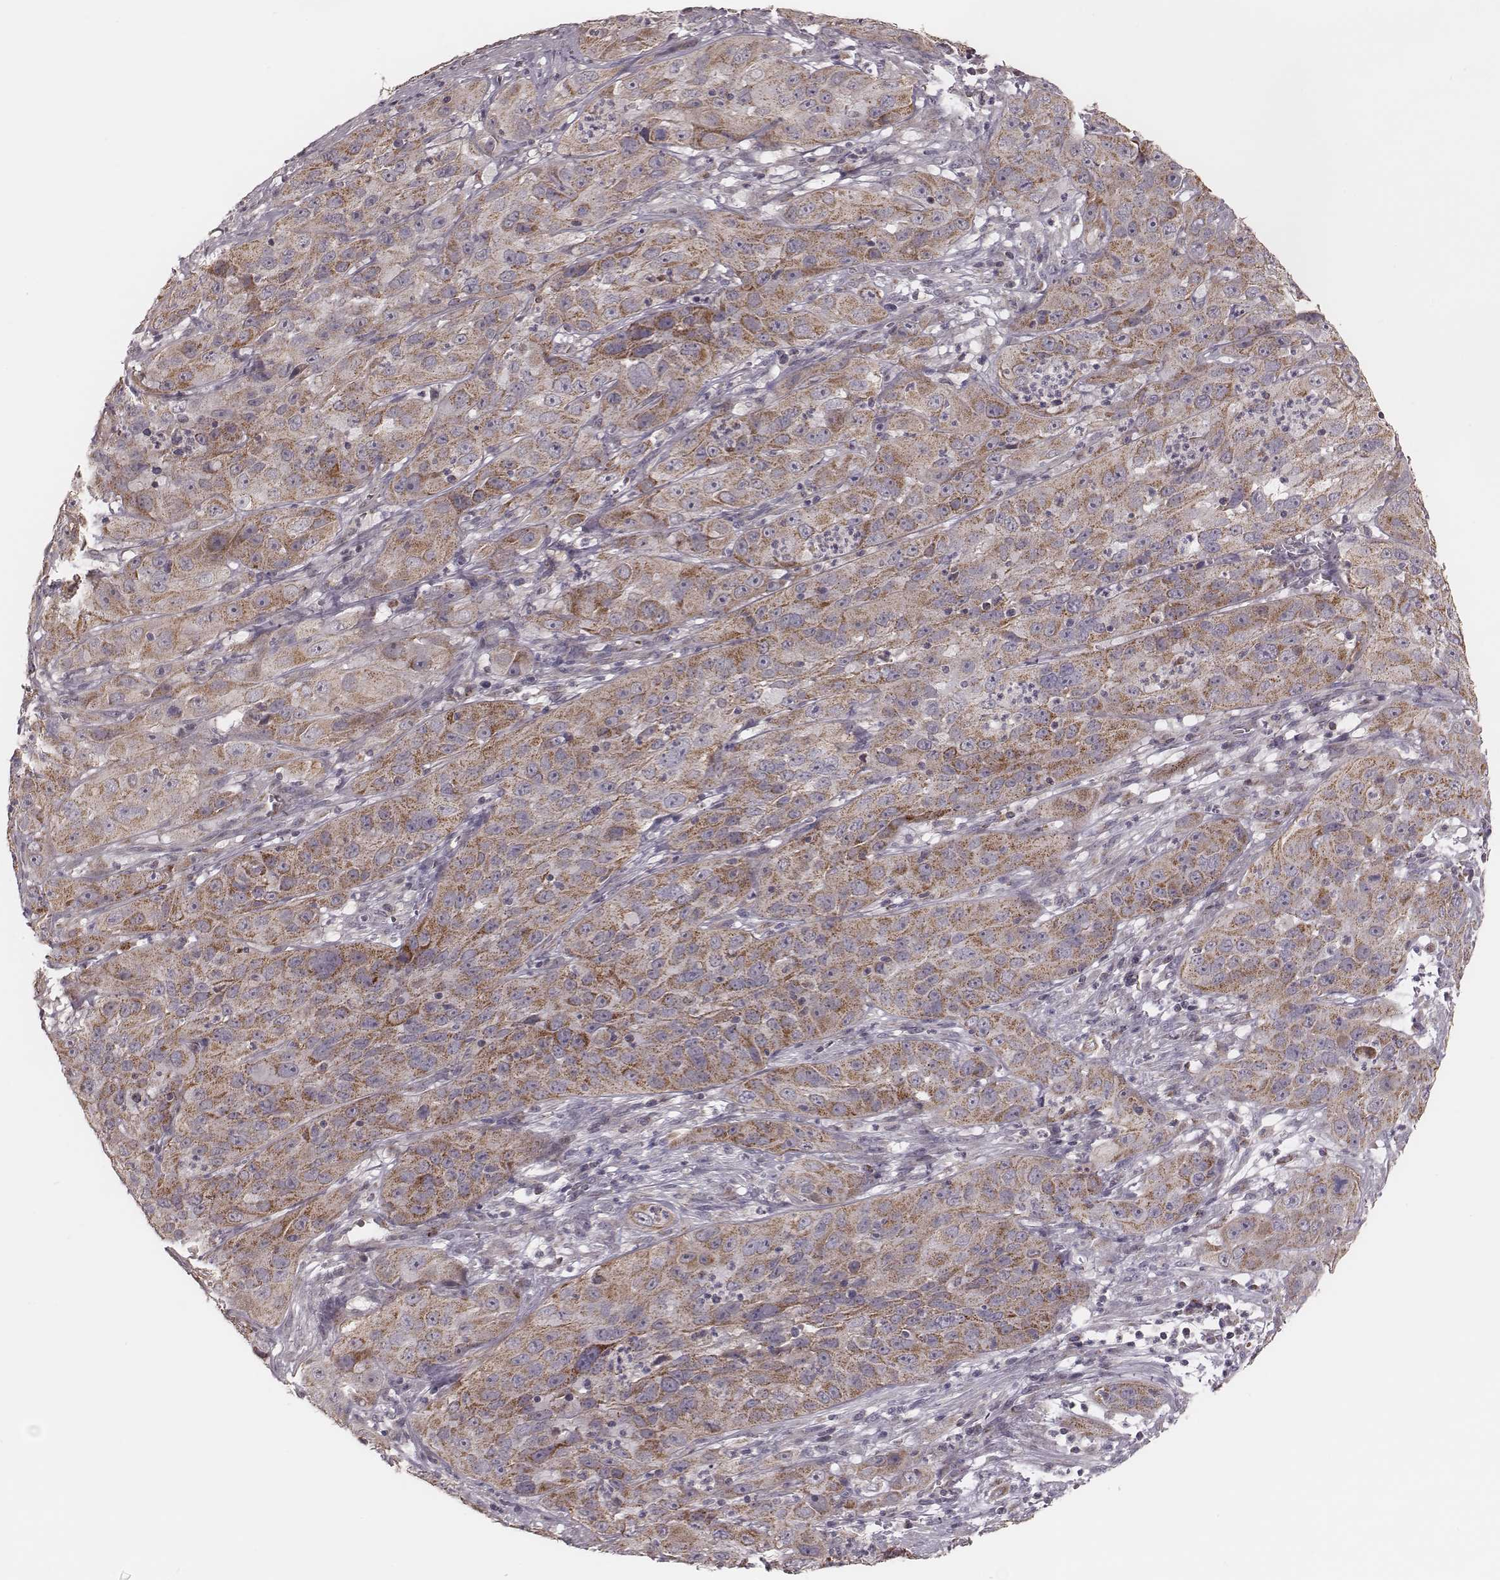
{"staining": {"intensity": "moderate", "quantity": ">75%", "location": "cytoplasmic/membranous"}, "tissue": "cervical cancer", "cell_type": "Tumor cells", "image_type": "cancer", "snomed": [{"axis": "morphology", "description": "Squamous cell carcinoma, NOS"}, {"axis": "topography", "description": "Cervix"}], "caption": "Immunohistochemistry of cervical cancer shows medium levels of moderate cytoplasmic/membranous expression in approximately >75% of tumor cells. Ihc stains the protein in brown and the nuclei are stained blue.", "gene": "MRPS27", "patient": {"sex": "female", "age": 32}}